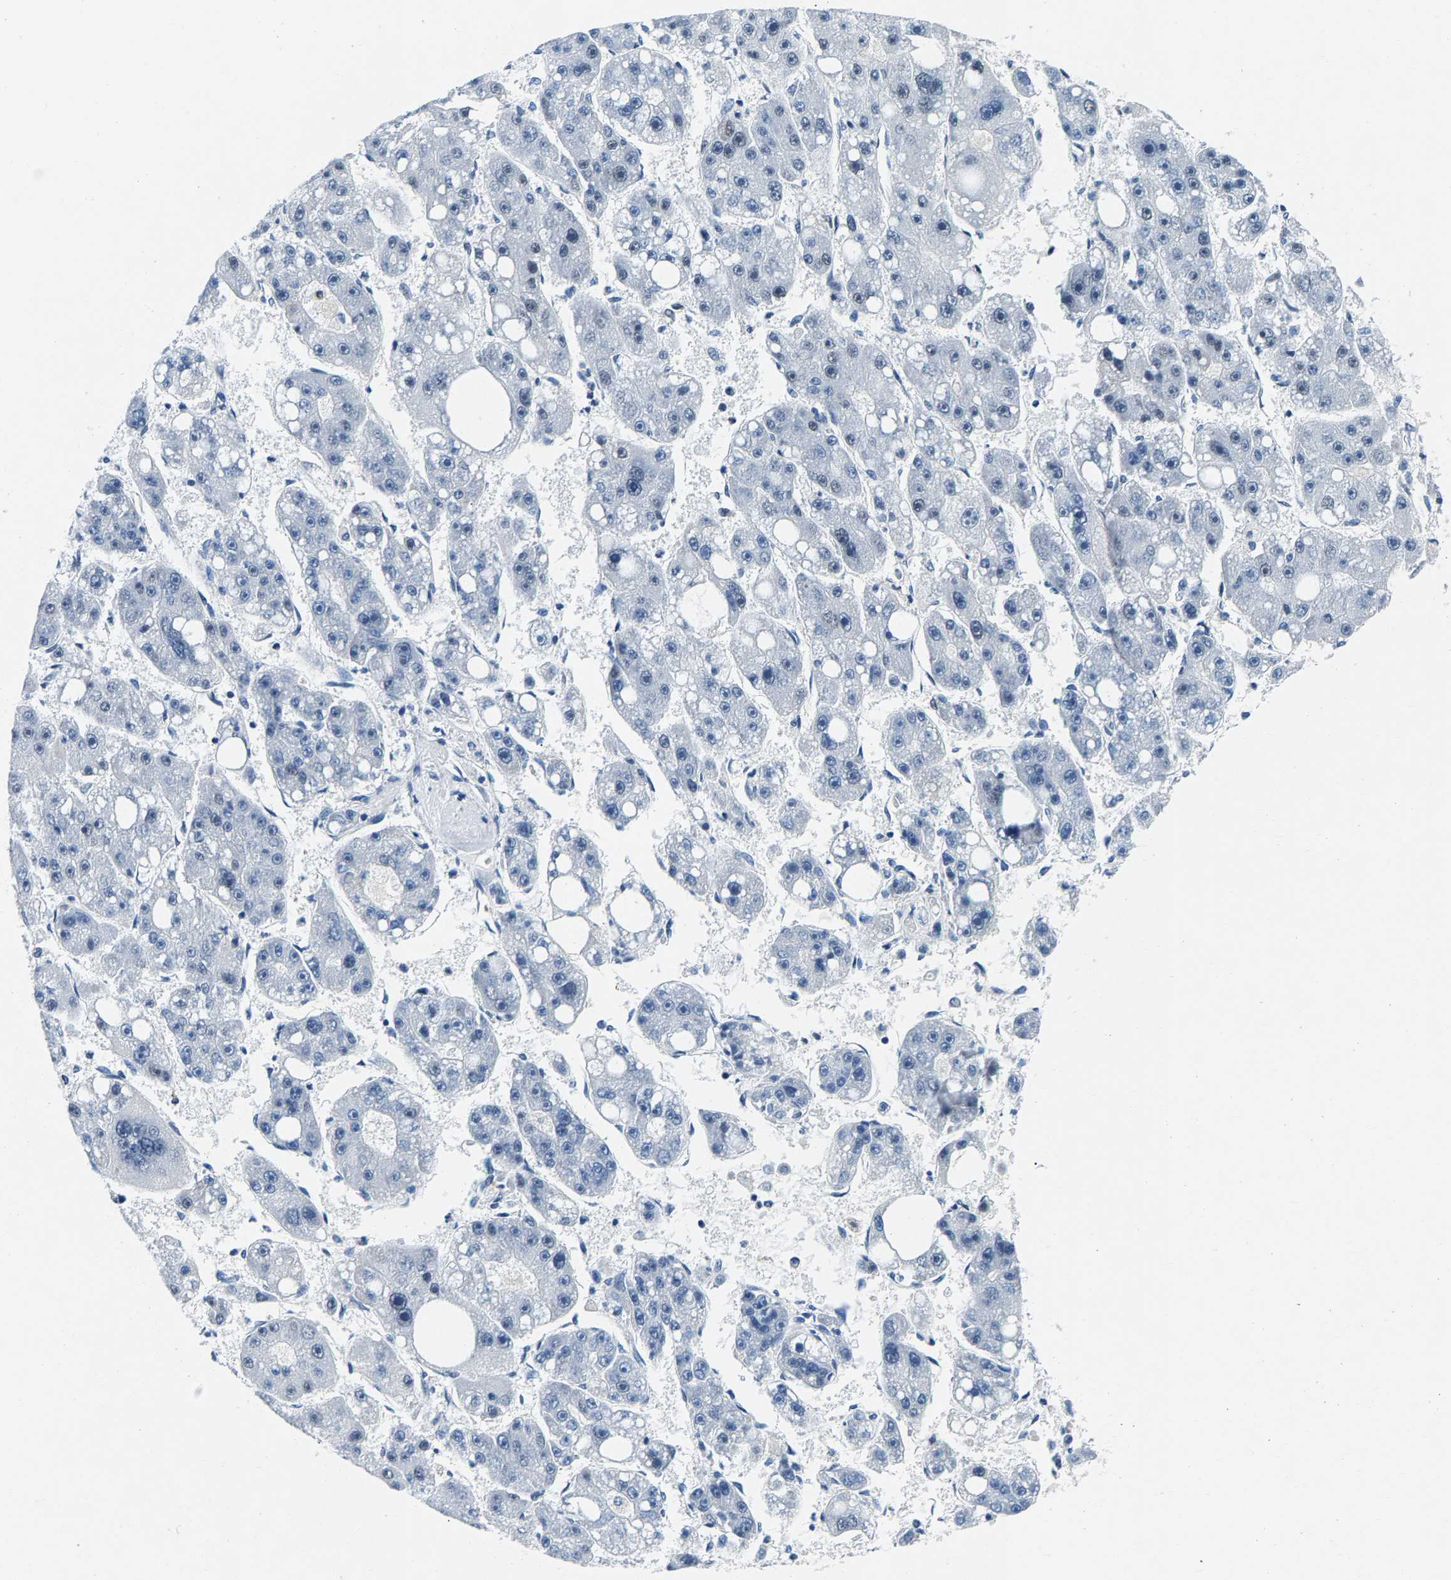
{"staining": {"intensity": "negative", "quantity": "none", "location": "none"}, "tissue": "liver cancer", "cell_type": "Tumor cells", "image_type": "cancer", "snomed": [{"axis": "morphology", "description": "Carcinoma, Hepatocellular, NOS"}, {"axis": "topography", "description": "Liver"}], "caption": "IHC photomicrograph of neoplastic tissue: hepatocellular carcinoma (liver) stained with DAB (3,3'-diaminobenzidine) displays no significant protein expression in tumor cells. (DAB (3,3'-diaminobenzidine) IHC, high magnification).", "gene": "ATF2", "patient": {"sex": "female", "age": 61}}